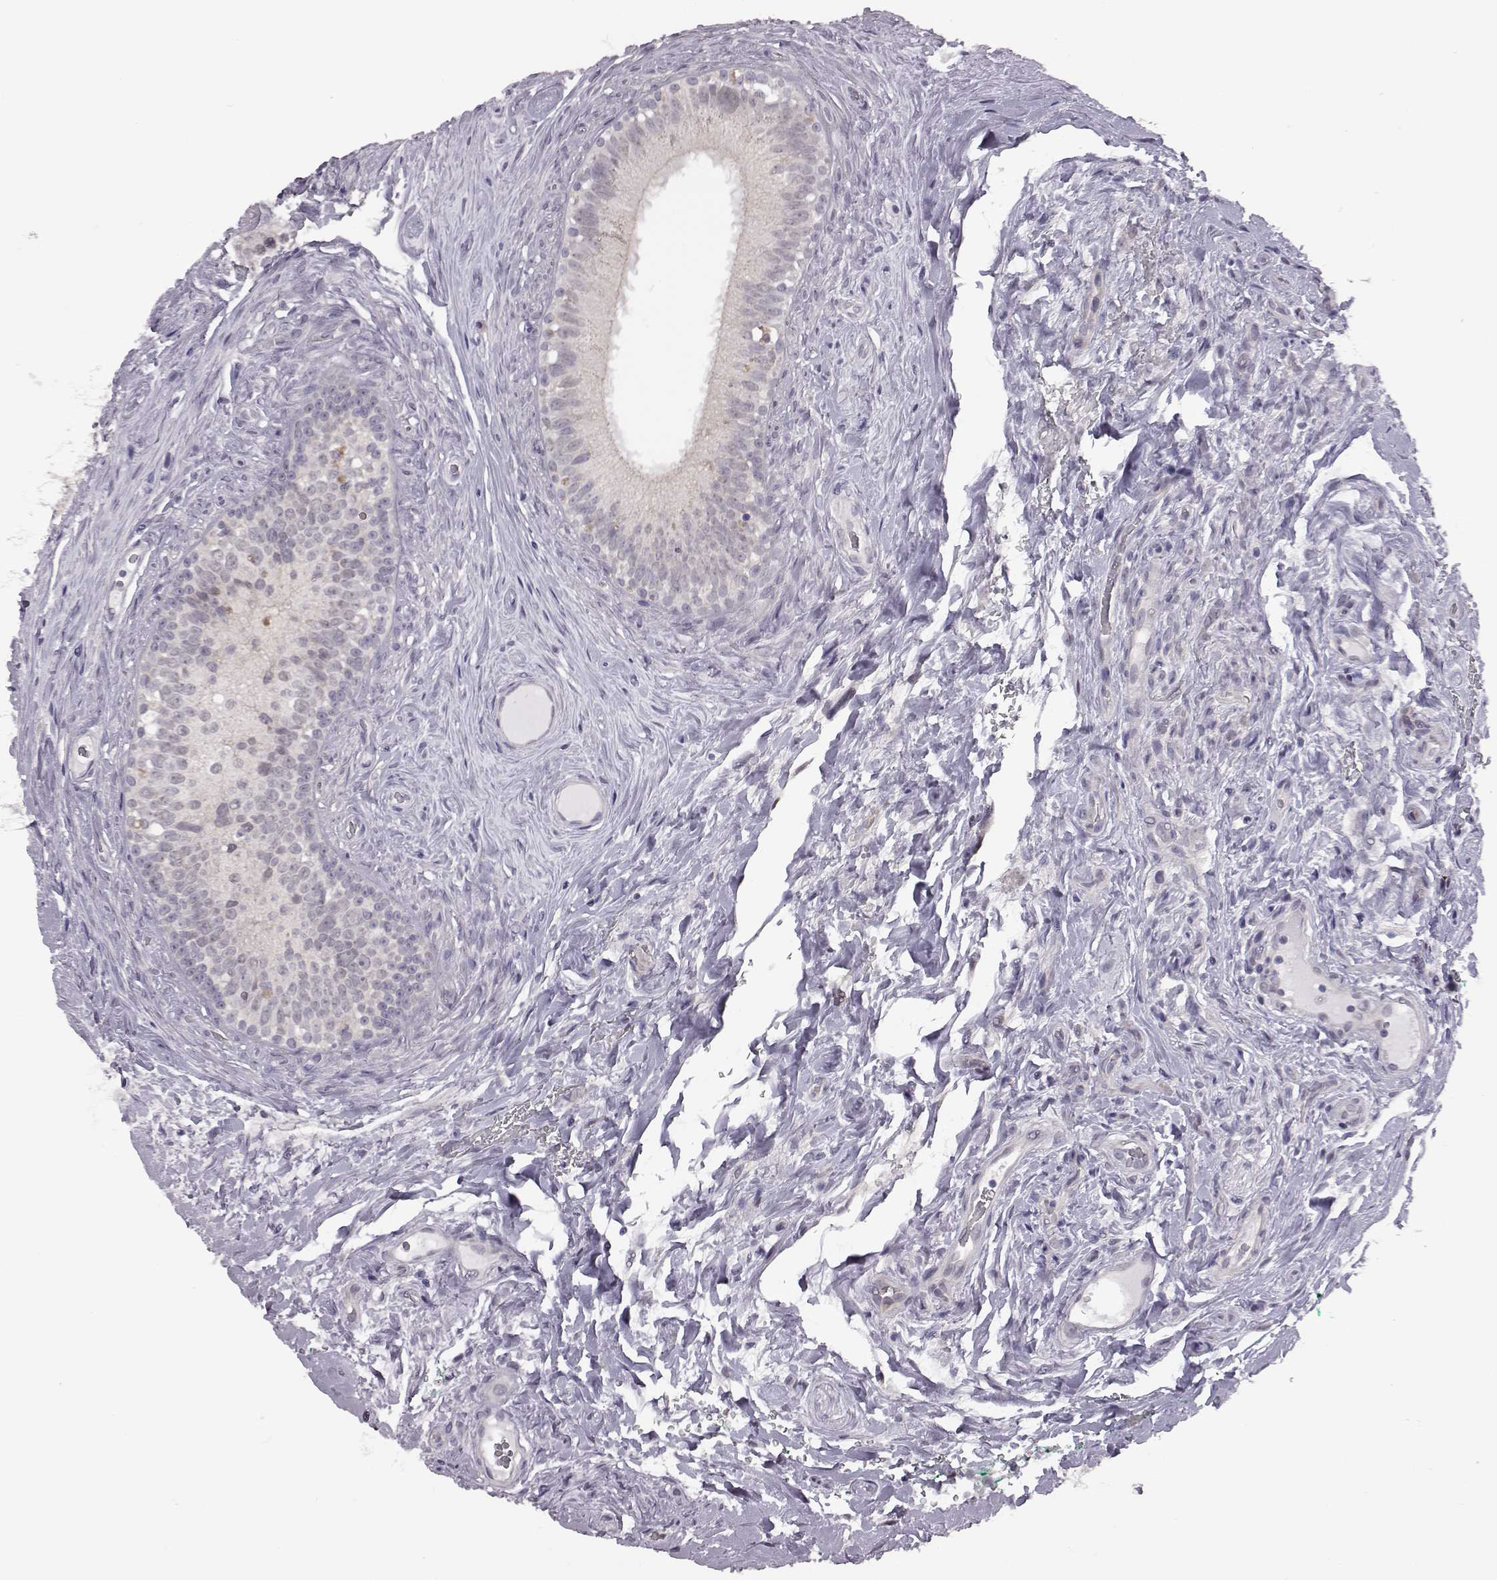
{"staining": {"intensity": "weak", "quantity": "<25%", "location": "cytoplasmic/membranous"}, "tissue": "epididymis", "cell_type": "Glandular cells", "image_type": "normal", "snomed": [{"axis": "morphology", "description": "Normal tissue, NOS"}, {"axis": "topography", "description": "Epididymis"}], "caption": "Immunohistochemistry of unremarkable epididymis demonstrates no positivity in glandular cells.", "gene": "C10orf62", "patient": {"sex": "male", "age": 59}}